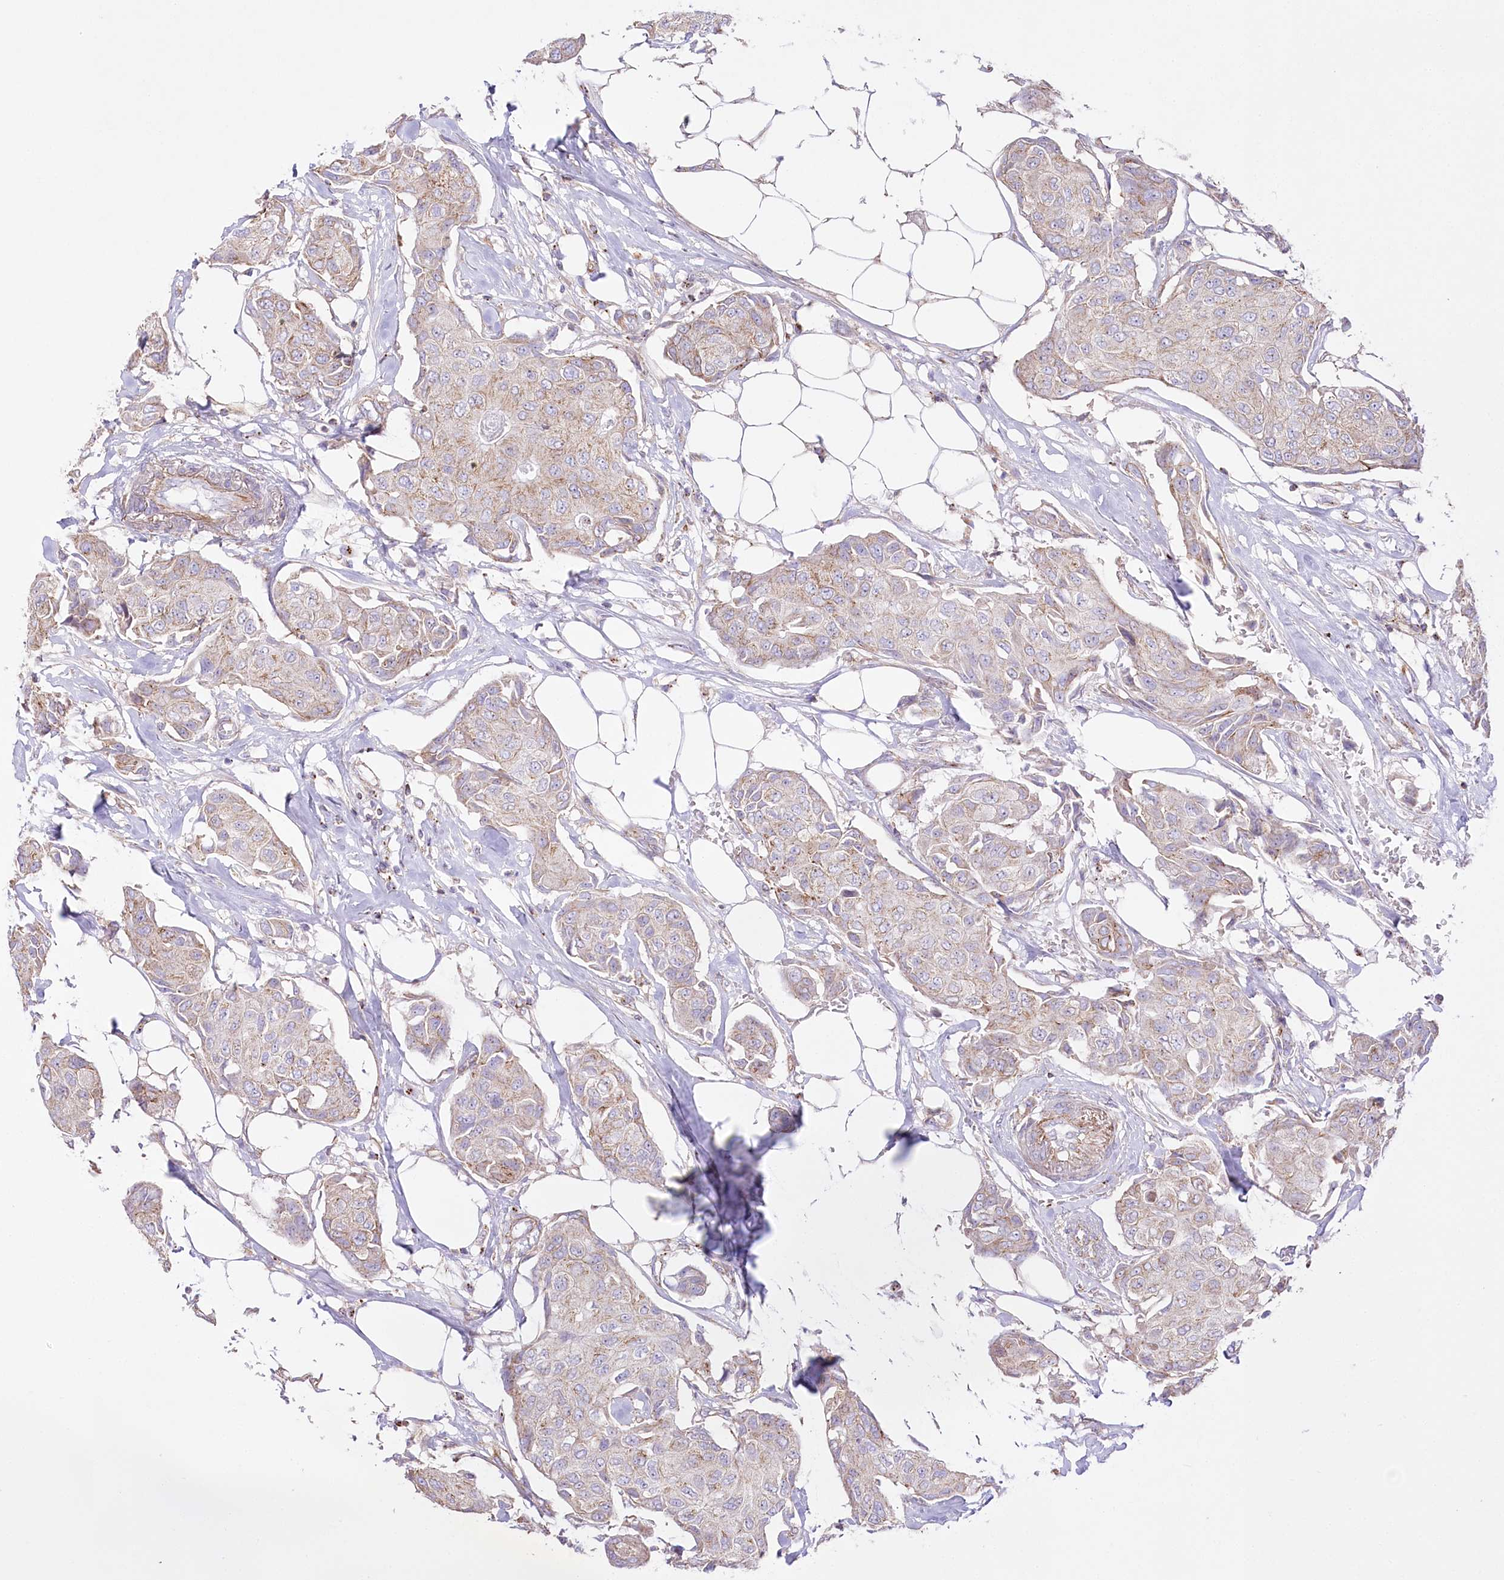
{"staining": {"intensity": "weak", "quantity": "<25%", "location": "cytoplasmic/membranous"}, "tissue": "breast cancer", "cell_type": "Tumor cells", "image_type": "cancer", "snomed": [{"axis": "morphology", "description": "Duct carcinoma"}, {"axis": "topography", "description": "Breast"}], "caption": "A photomicrograph of human breast cancer (invasive ductal carcinoma) is negative for staining in tumor cells.", "gene": "FAM216A", "patient": {"sex": "female", "age": 80}}